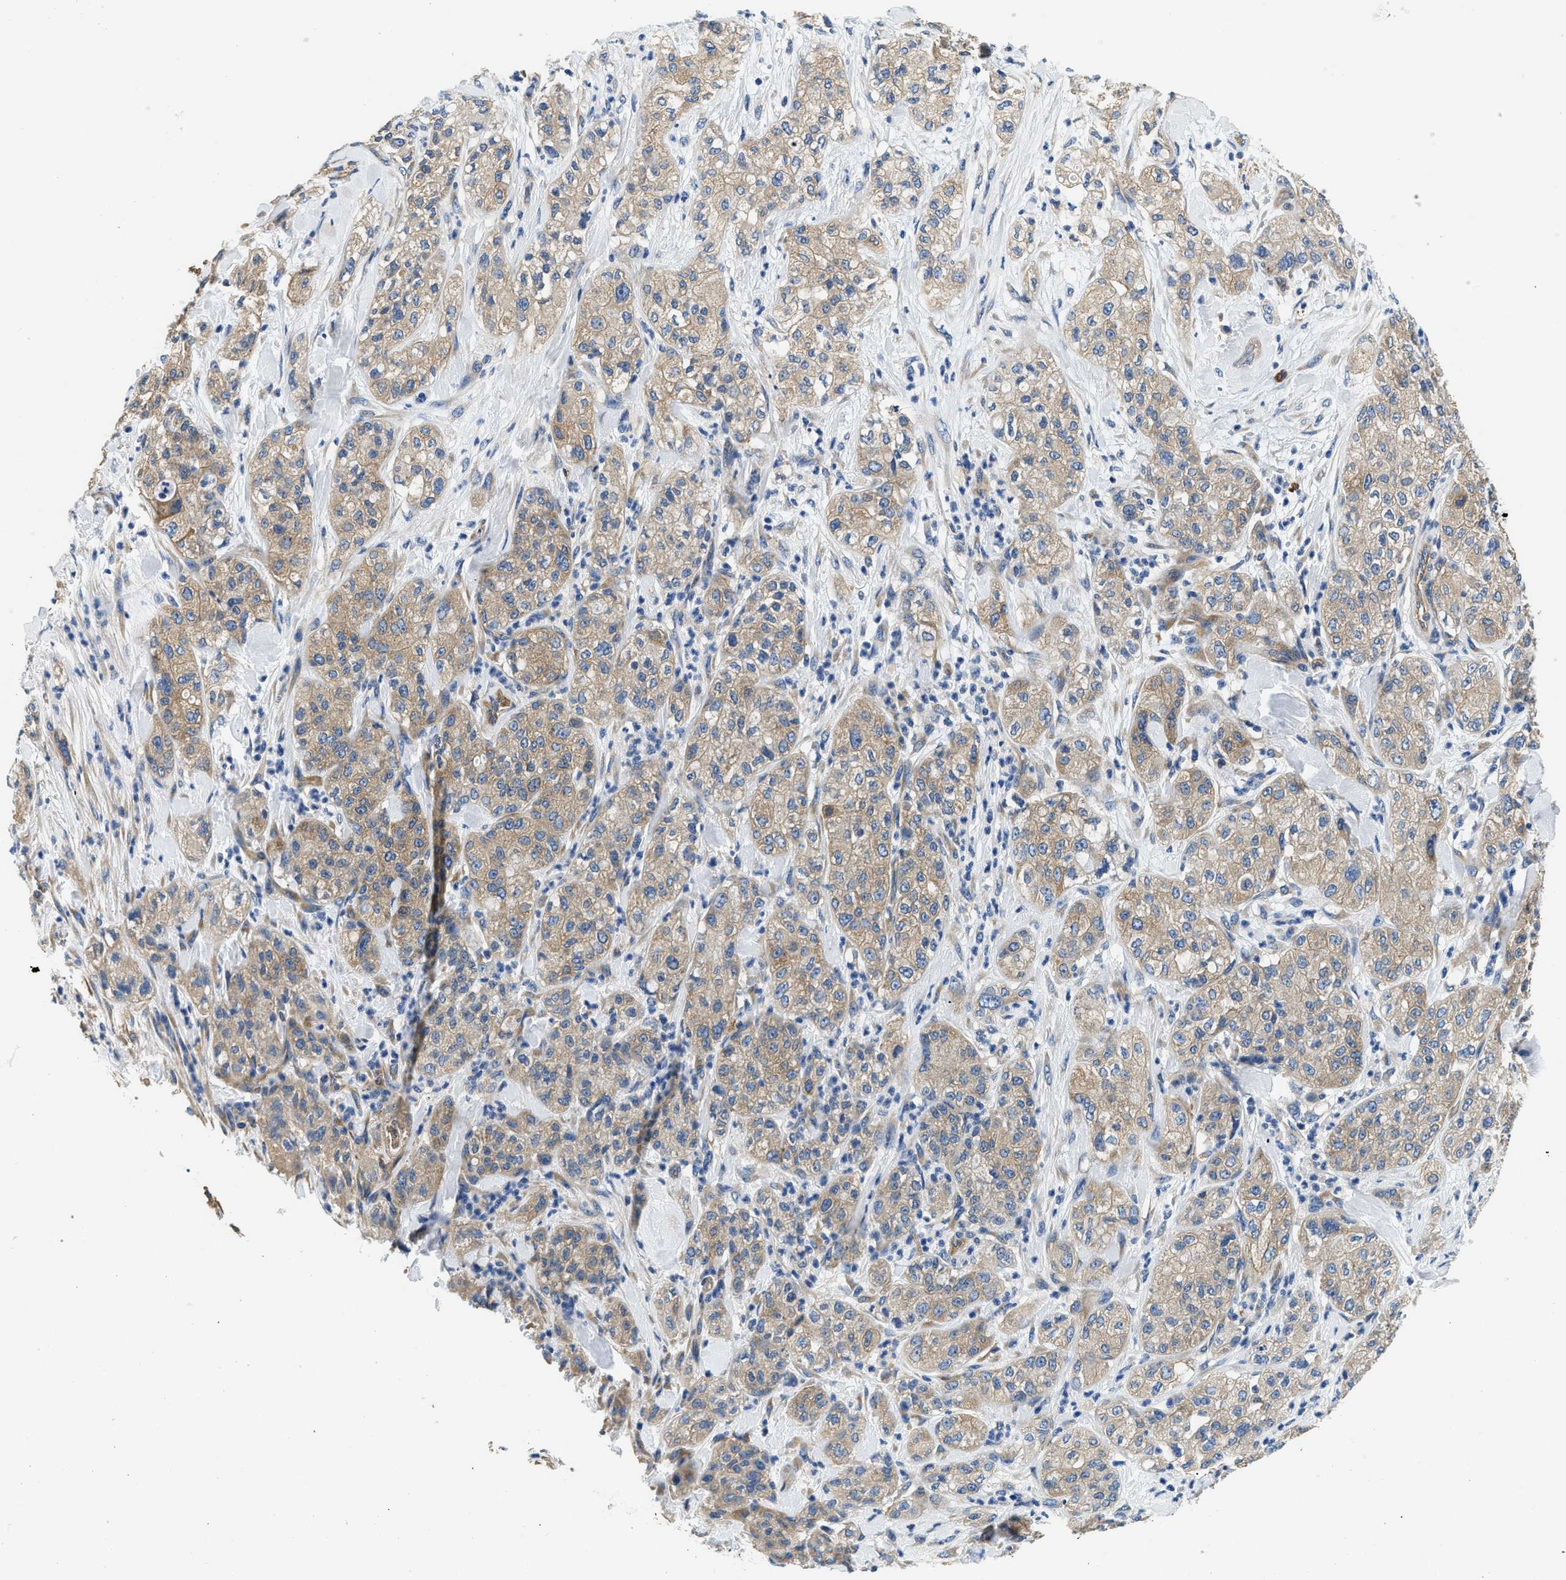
{"staining": {"intensity": "moderate", "quantity": ">75%", "location": "cytoplasmic/membranous"}, "tissue": "pancreatic cancer", "cell_type": "Tumor cells", "image_type": "cancer", "snomed": [{"axis": "morphology", "description": "Adenocarcinoma, NOS"}, {"axis": "topography", "description": "Pancreas"}], "caption": "Immunohistochemical staining of pancreatic cancer (adenocarcinoma) reveals moderate cytoplasmic/membranous protein staining in about >75% of tumor cells.", "gene": "CSDE1", "patient": {"sex": "female", "age": 78}}